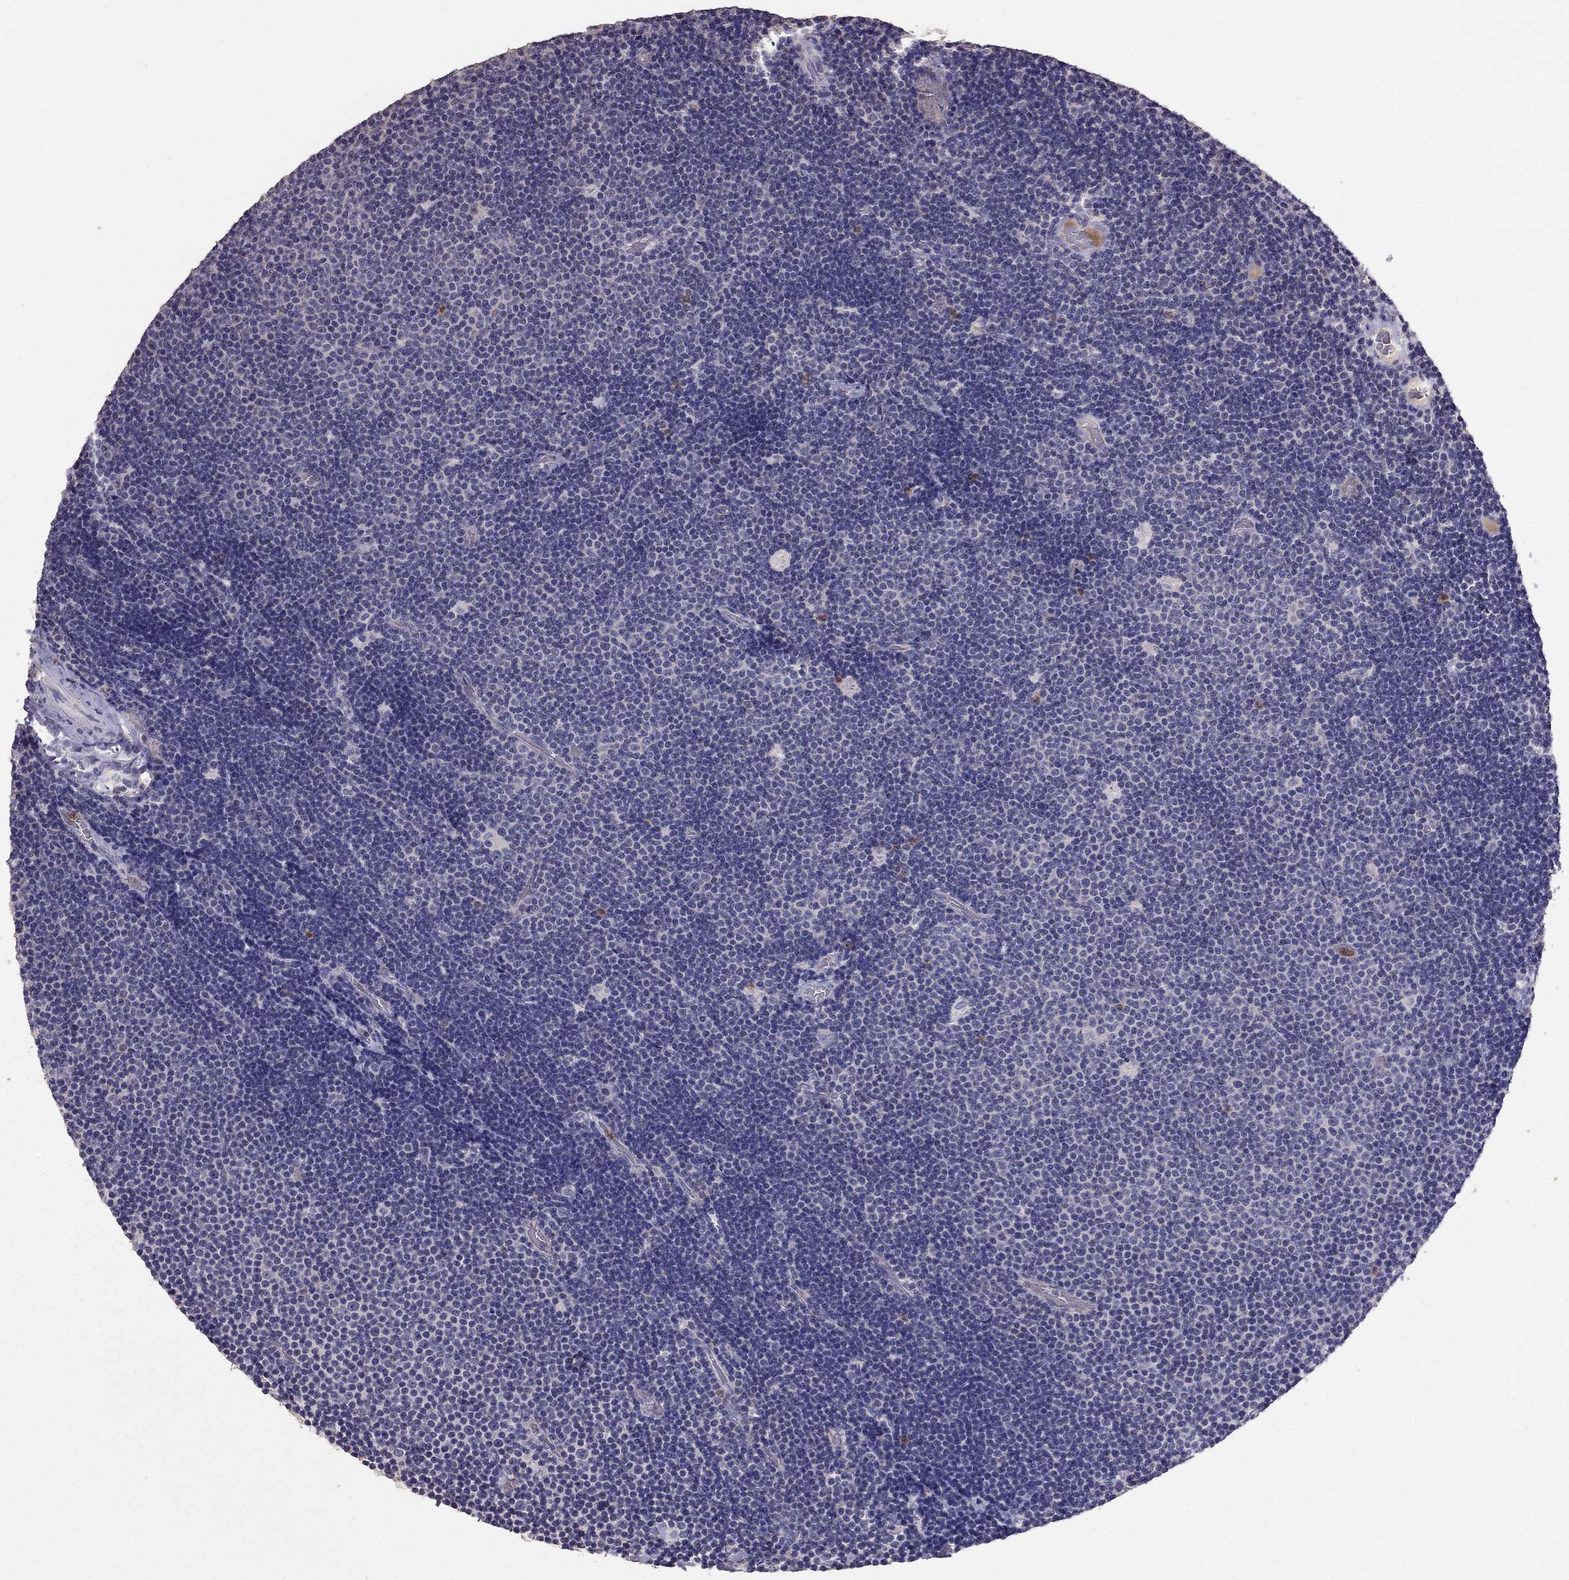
{"staining": {"intensity": "negative", "quantity": "none", "location": "none"}, "tissue": "lymphoma", "cell_type": "Tumor cells", "image_type": "cancer", "snomed": [{"axis": "morphology", "description": "Malignant lymphoma, non-Hodgkin's type, Low grade"}, {"axis": "topography", "description": "Brain"}], "caption": "High power microscopy photomicrograph of an IHC histopathology image of lymphoma, revealing no significant positivity in tumor cells.", "gene": "RFLNB", "patient": {"sex": "female", "age": 66}}